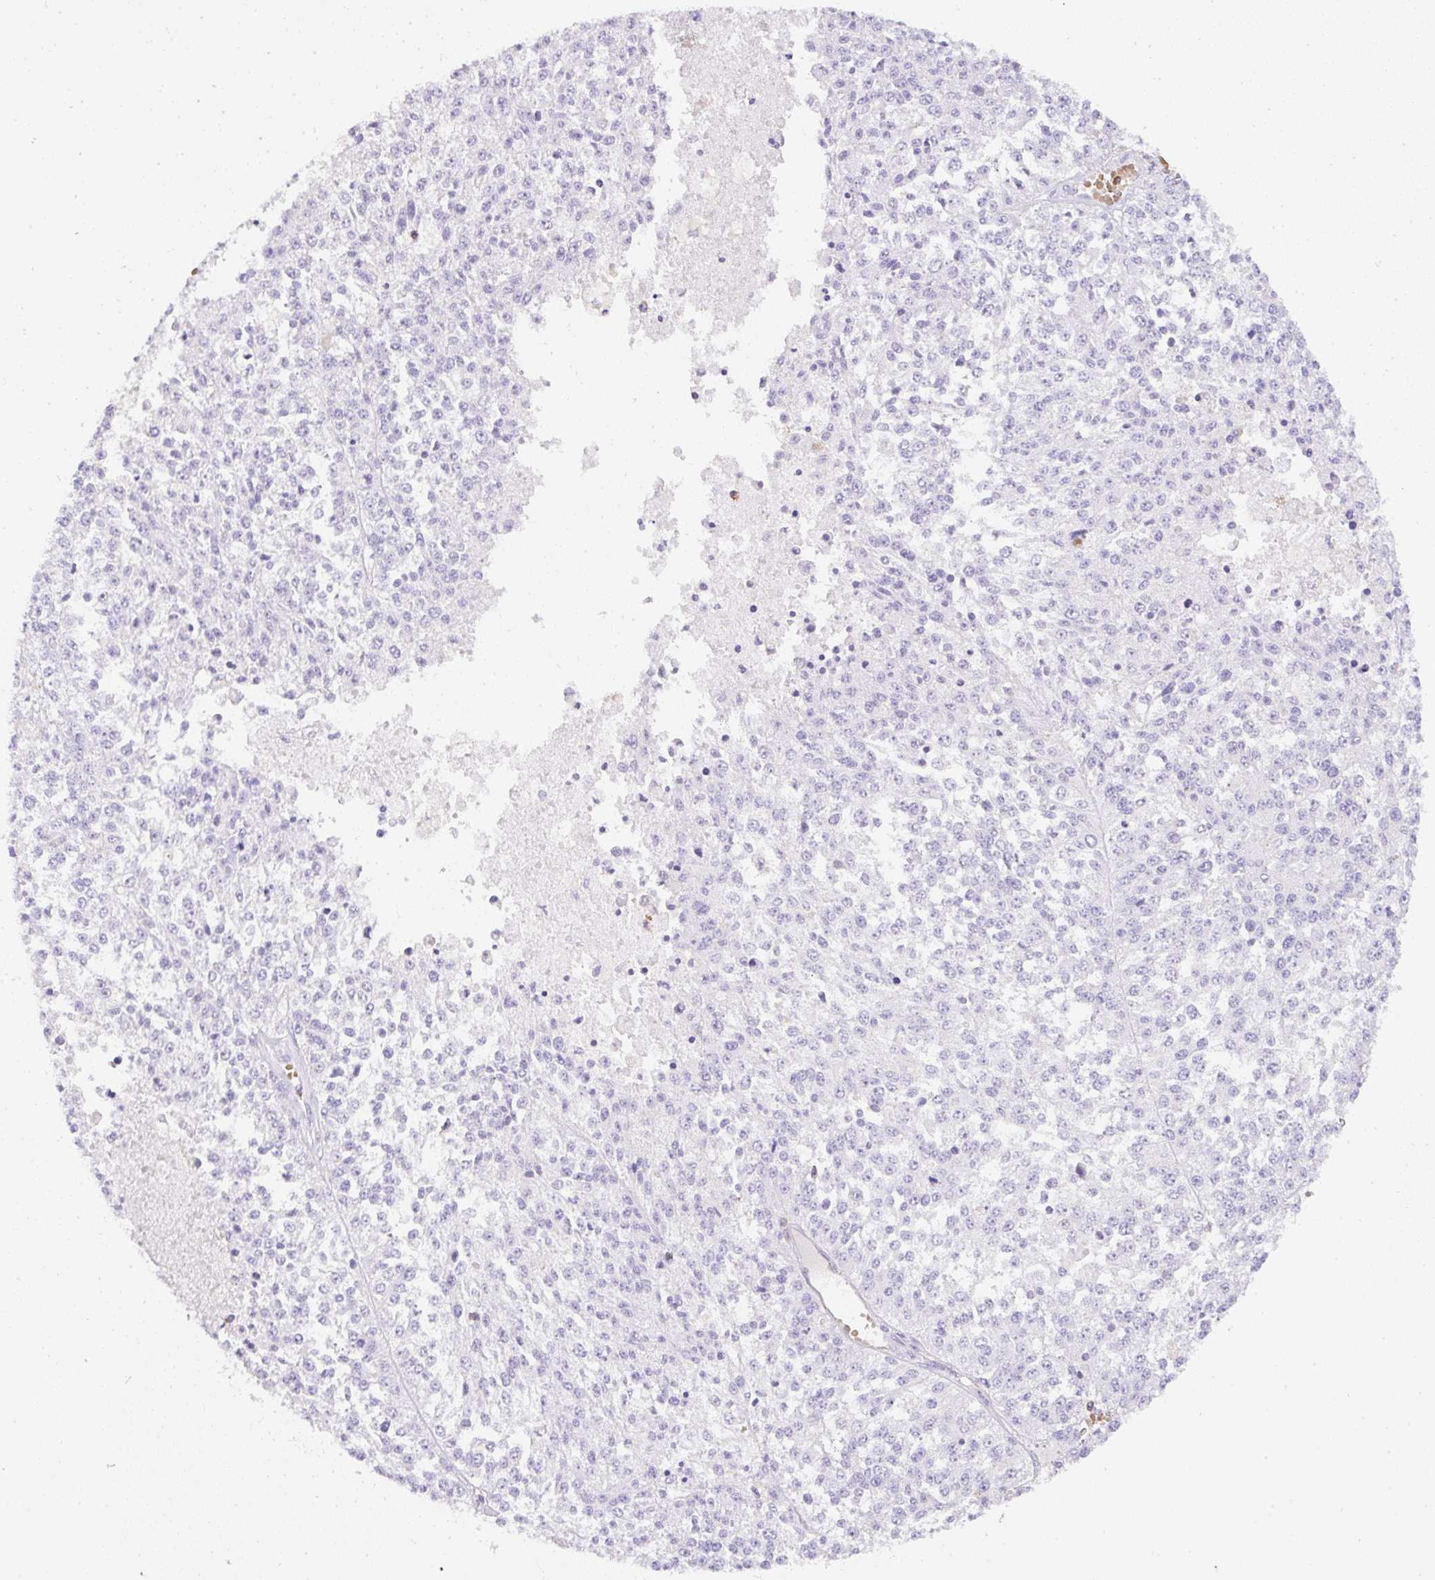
{"staining": {"intensity": "negative", "quantity": "none", "location": "none"}, "tissue": "melanoma", "cell_type": "Tumor cells", "image_type": "cancer", "snomed": [{"axis": "morphology", "description": "Malignant melanoma, NOS"}, {"axis": "topography", "description": "Skin"}], "caption": "Micrograph shows no significant protein expression in tumor cells of malignant melanoma.", "gene": "FAM228B", "patient": {"sex": "female", "age": 64}}